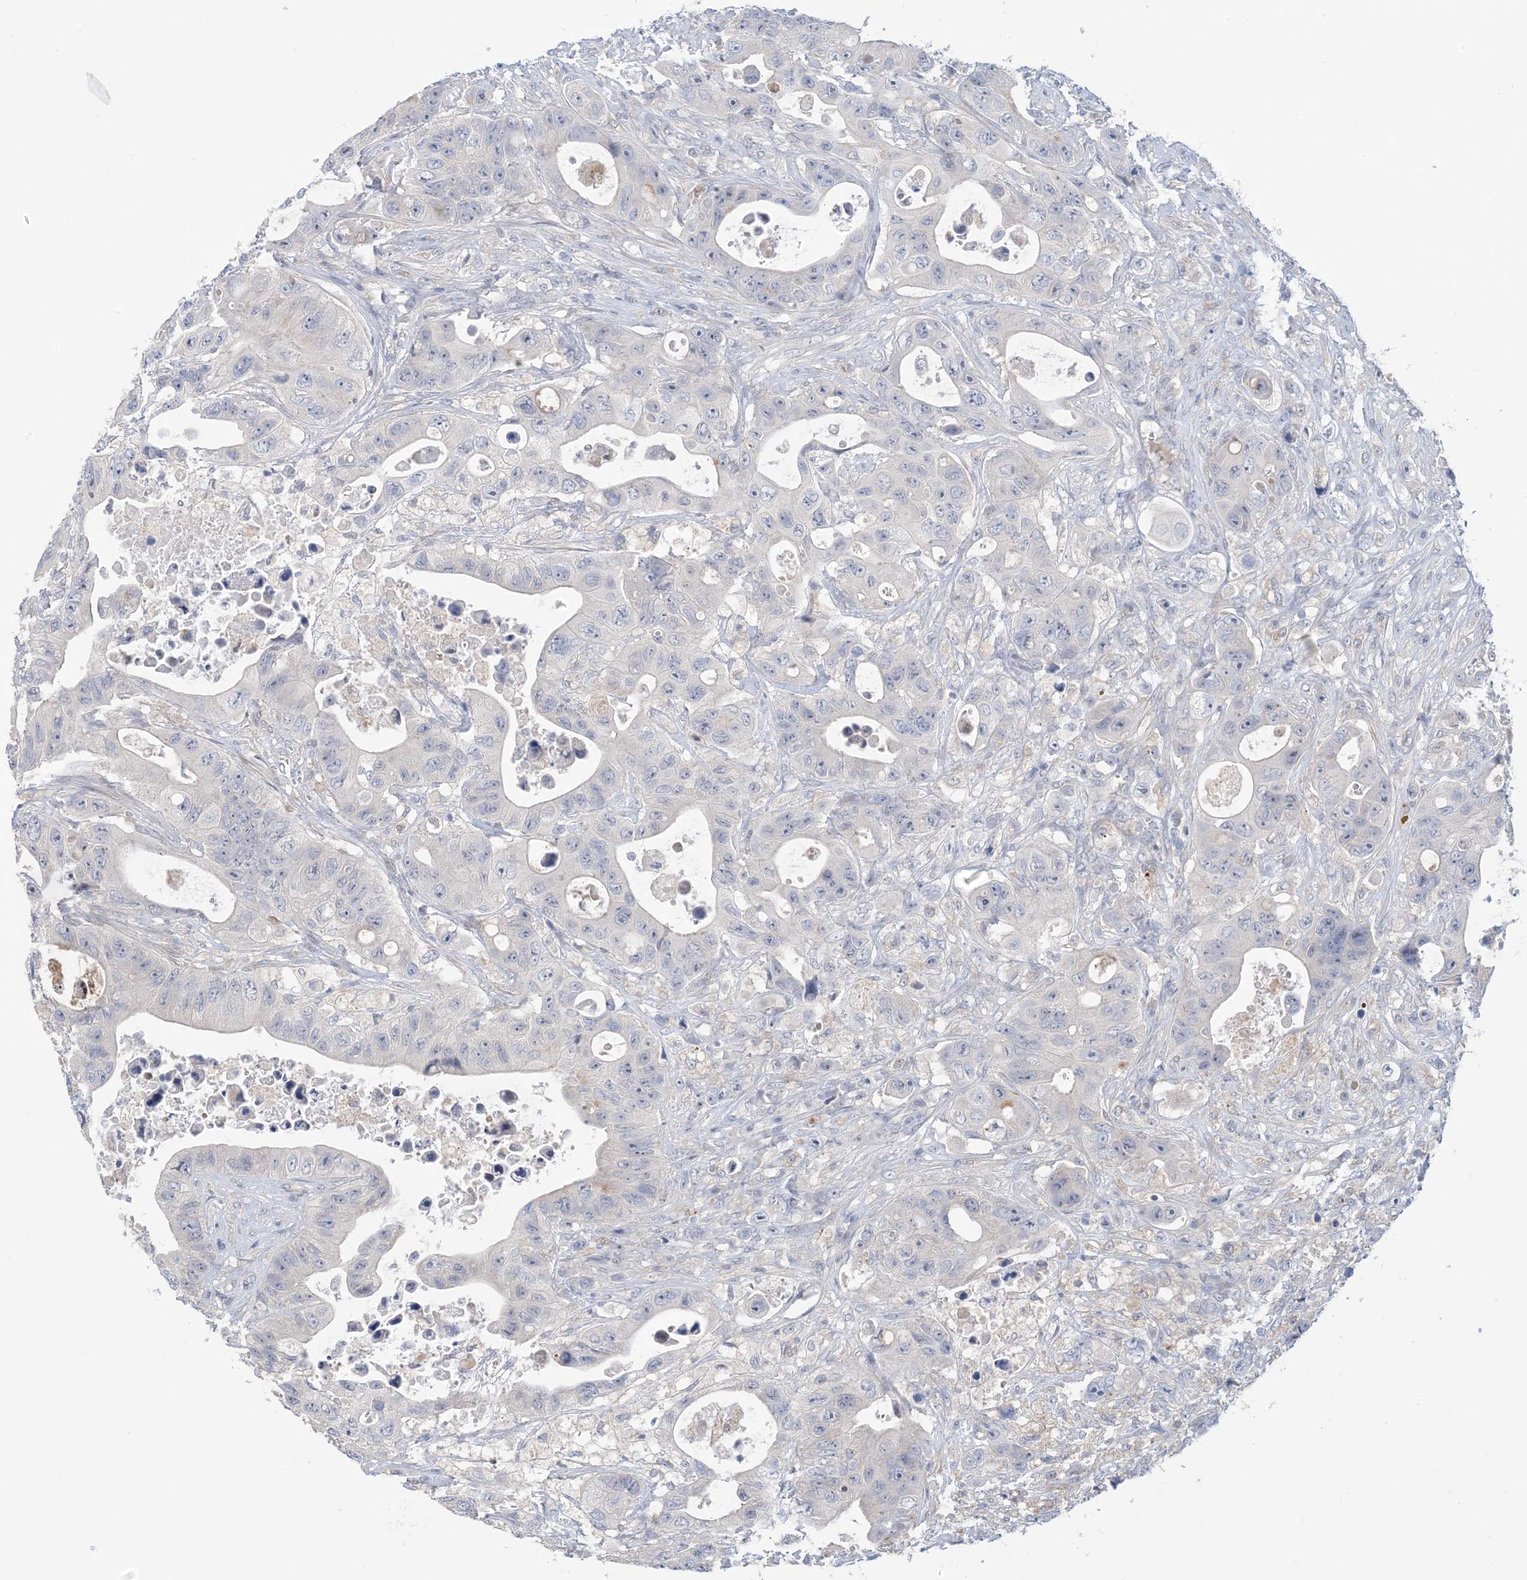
{"staining": {"intensity": "negative", "quantity": "none", "location": "none"}, "tissue": "colorectal cancer", "cell_type": "Tumor cells", "image_type": "cancer", "snomed": [{"axis": "morphology", "description": "Adenocarcinoma, NOS"}, {"axis": "topography", "description": "Colon"}], "caption": "A photomicrograph of adenocarcinoma (colorectal) stained for a protein reveals no brown staining in tumor cells.", "gene": "TTYH1", "patient": {"sex": "female", "age": 46}}